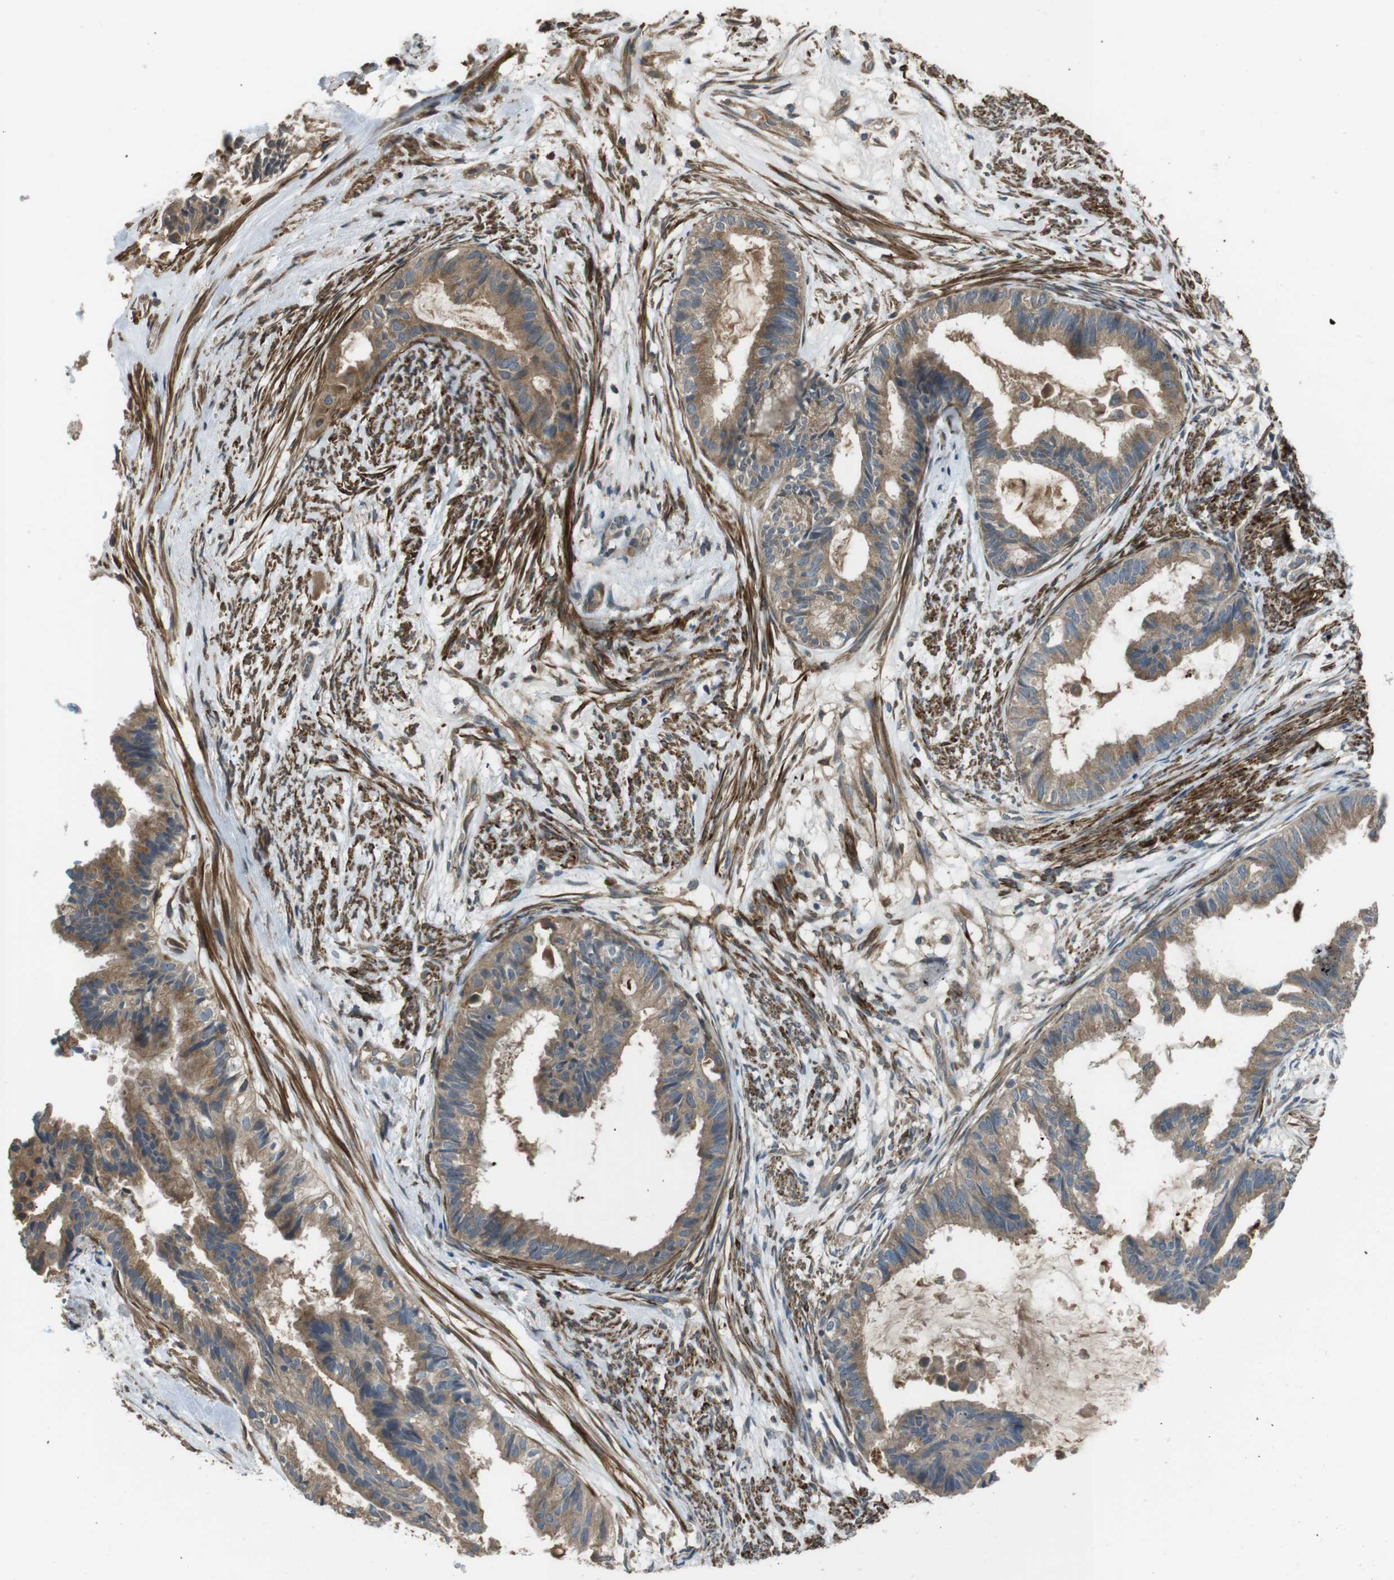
{"staining": {"intensity": "moderate", "quantity": ">75%", "location": "cytoplasmic/membranous"}, "tissue": "cervical cancer", "cell_type": "Tumor cells", "image_type": "cancer", "snomed": [{"axis": "morphology", "description": "Normal tissue, NOS"}, {"axis": "morphology", "description": "Adenocarcinoma, NOS"}, {"axis": "topography", "description": "Cervix"}, {"axis": "topography", "description": "Endometrium"}], "caption": "Protein expression analysis of human cervical adenocarcinoma reveals moderate cytoplasmic/membranous positivity in approximately >75% of tumor cells.", "gene": "FUT2", "patient": {"sex": "female", "age": 86}}